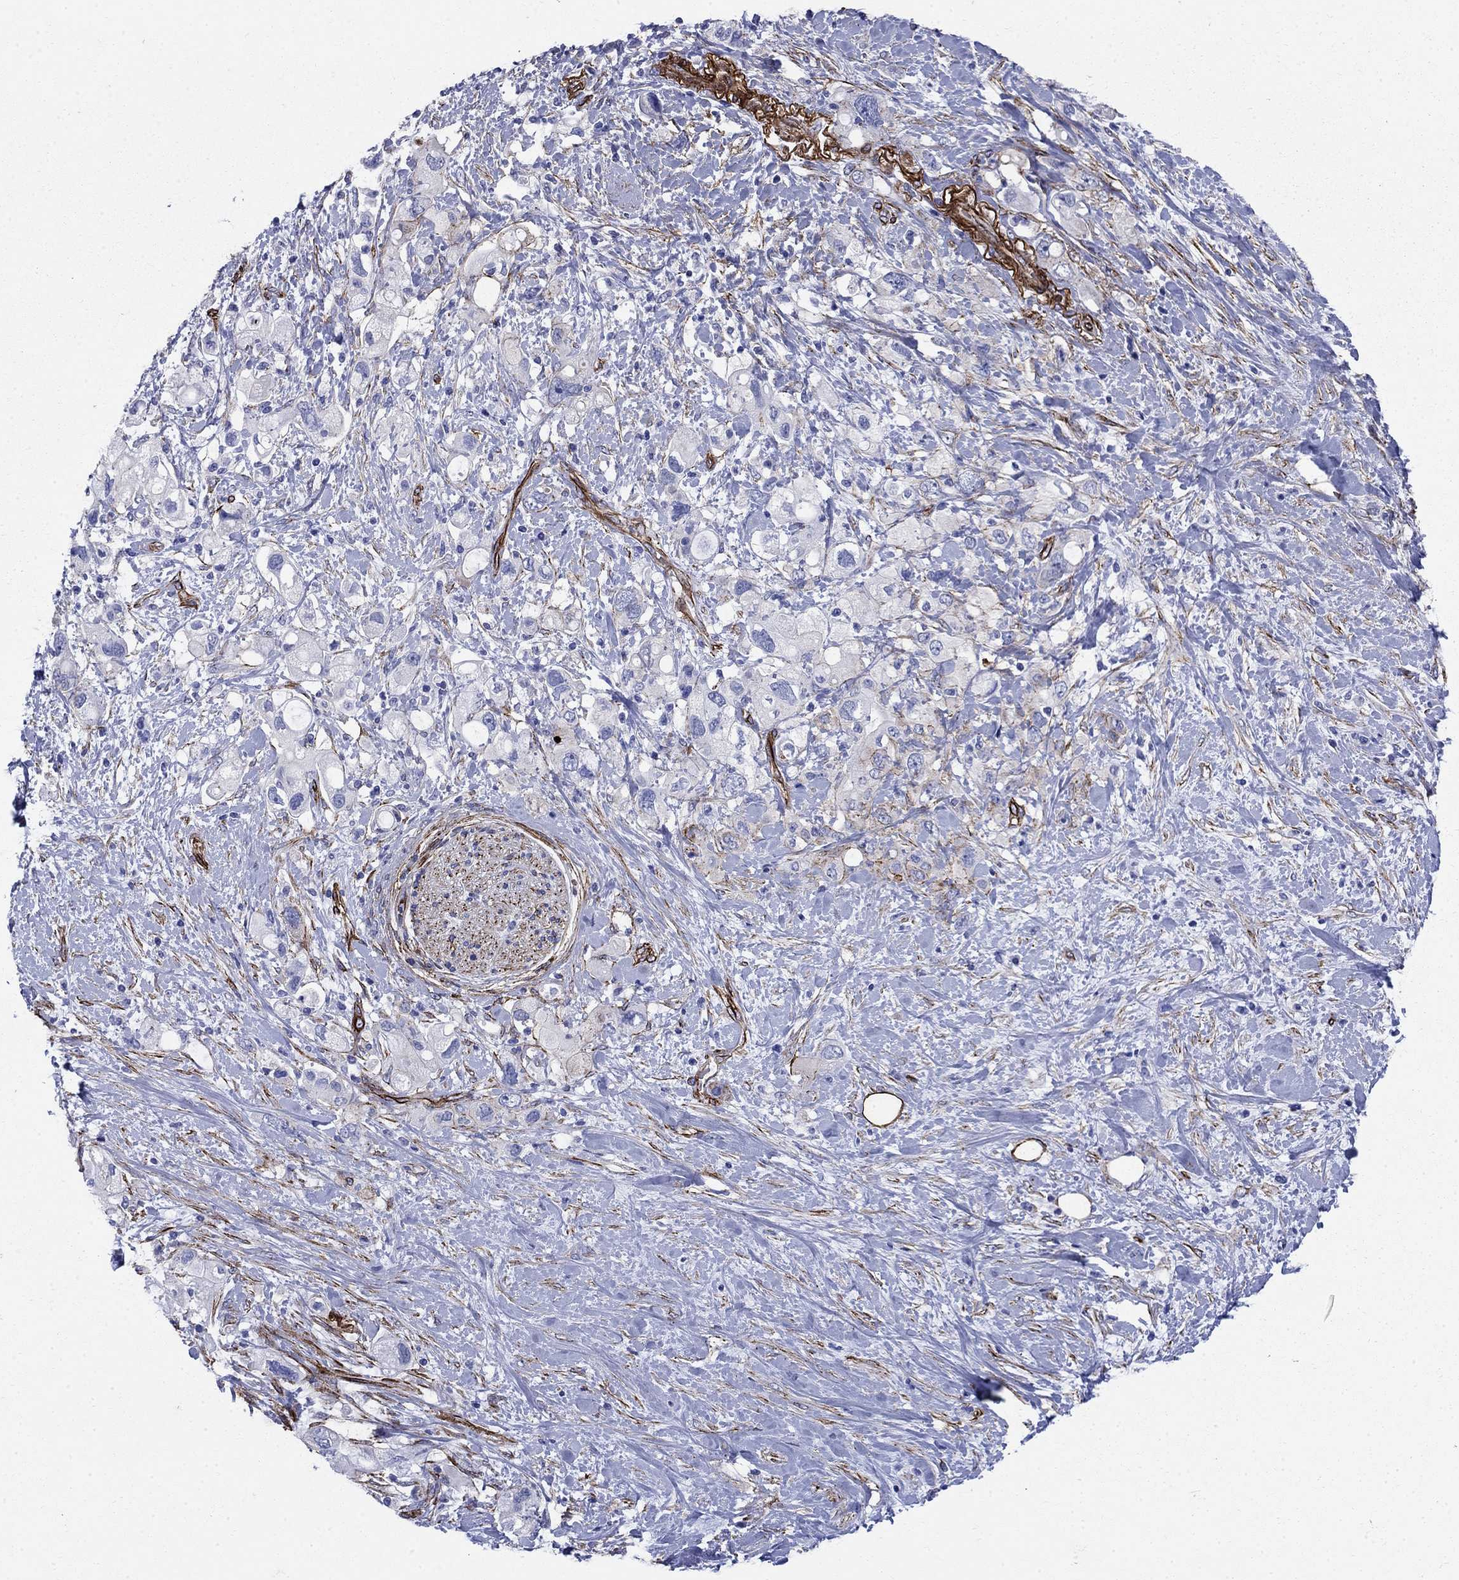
{"staining": {"intensity": "negative", "quantity": "none", "location": "none"}, "tissue": "pancreatic cancer", "cell_type": "Tumor cells", "image_type": "cancer", "snomed": [{"axis": "morphology", "description": "Adenocarcinoma, NOS"}, {"axis": "topography", "description": "Pancreas"}], "caption": "Photomicrograph shows no protein expression in tumor cells of adenocarcinoma (pancreatic) tissue. The staining is performed using DAB (3,3'-diaminobenzidine) brown chromogen with nuclei counter-stained in using hematoxylin.", "gene": "VTN", "patient": {"sex": "female", "age": 56}}